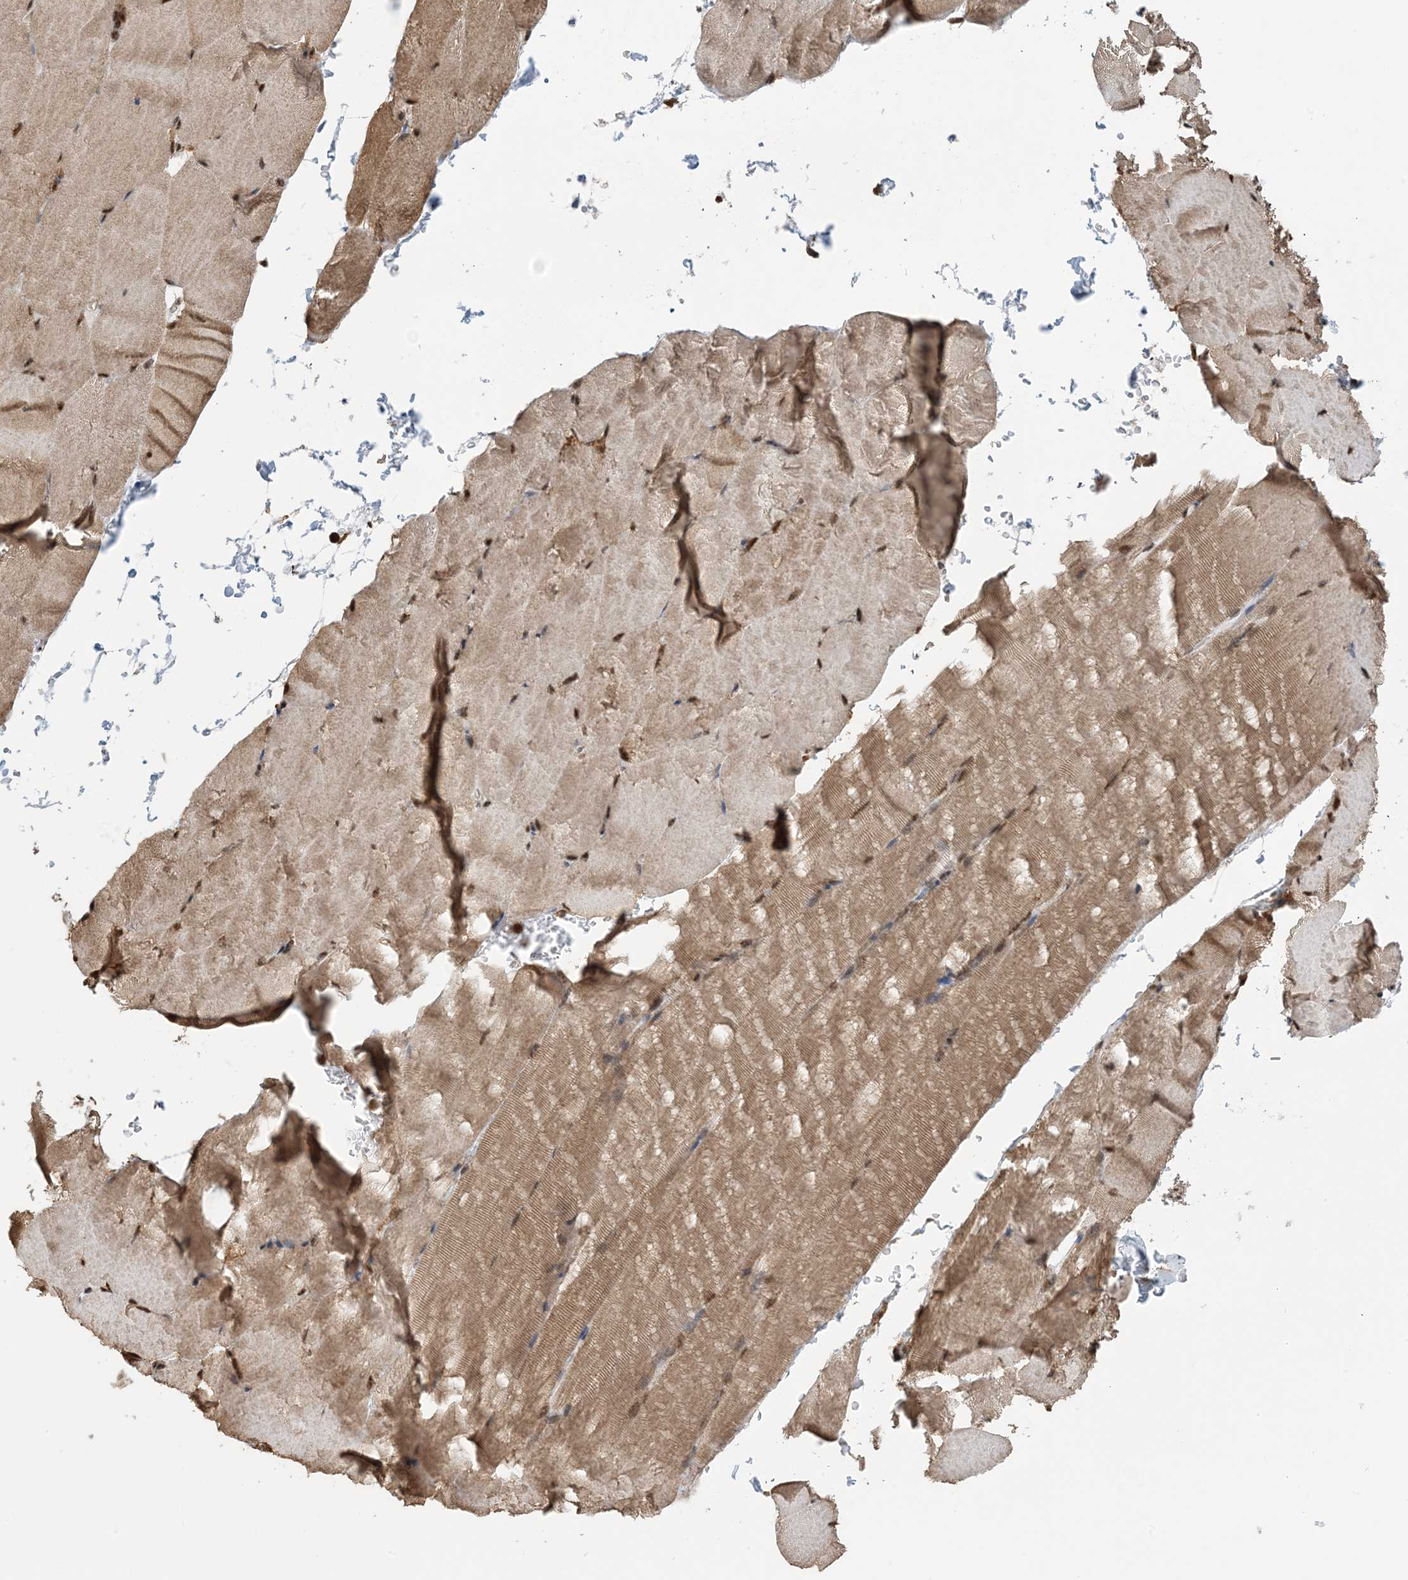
{"staining": {"intensity": "moderate", "quantity": ">75%", "location": "cytoplasmic/membranous,nuclear"}, "tissue": "skeletal muscle", "cell_type": "Myocytes", "image_type": "normal", "snomed": [{"axis": "morphology", "description": "Normal tissue, NOS"}, {"axis": "topography", "description": "Skeletal muscle"}, {"axis": "topography", "description": "Parathyroid gland"}], "caption": "Protein staining of unremarkable skeletal muscle displays moderate cytoplasmic/membranous,nuclear expression in about >75% of myocytes. (Brightfield microscopy of DAB IHC at high magnification).", "gene": "HSPA1A", "patient": {"sex": "female", "age": 37}}